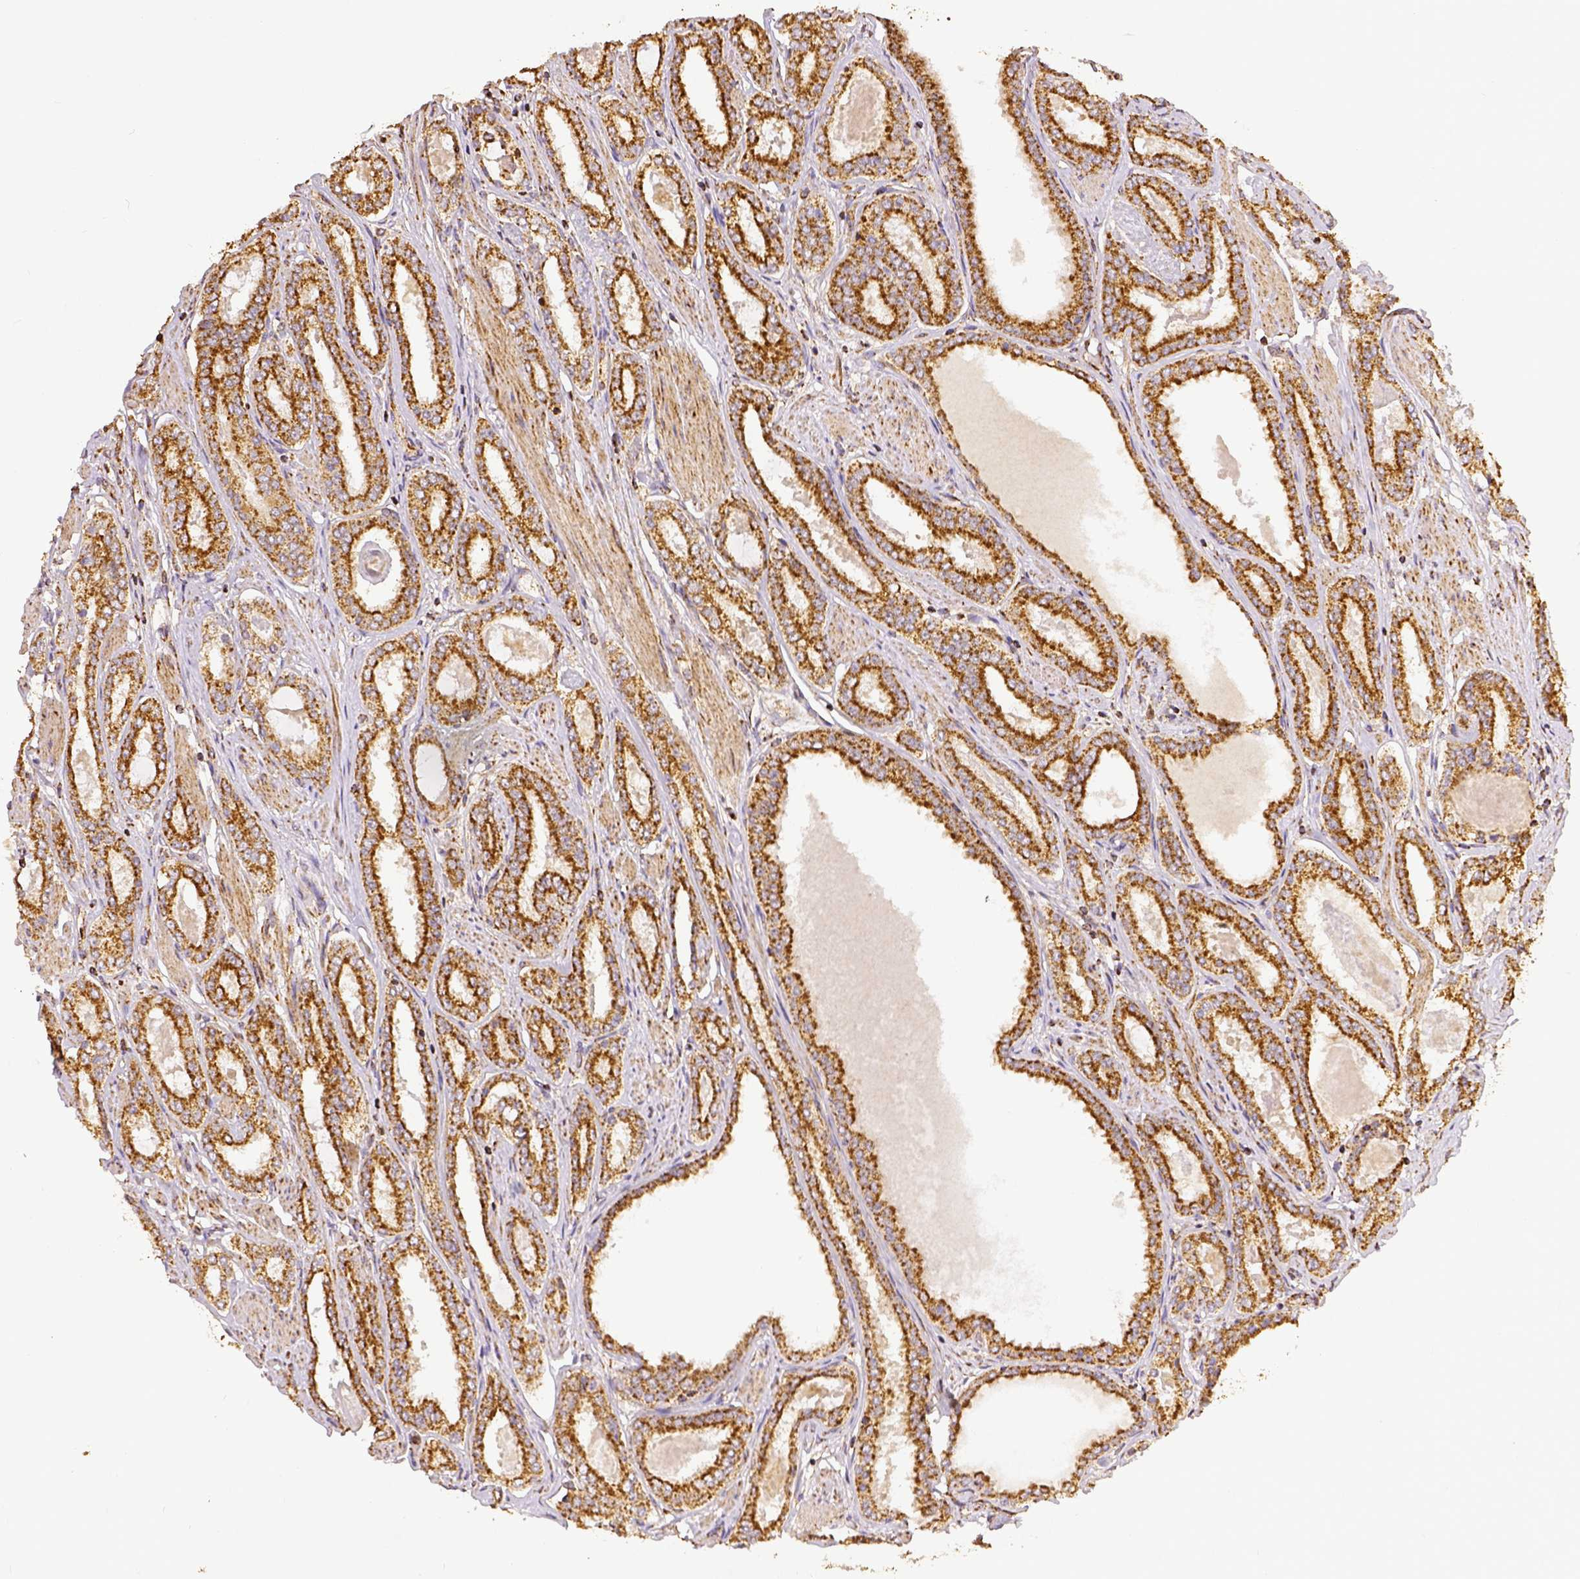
{"staining": {"intensity": "moderate", "quantity": ">75%", "location": "cytoplasmic/membranous"}, "tissue": "prostate cancer", "cell_type": "Tumor cells", "image_type": "cancer", "snomed": [{"axis": "morphology", "description": "Adenocarcinoma, High grade"}, {"axis": "topography", "description": "Prostate"}], "caption": "Immunohistochemical staining of adenocarcinoma (high-grade) (prostate) reveals medium levels of moderate cytoplasmic/membranous positivity in about >75% of tumor cells. (Brightfield microscopy of DAB IHC at high magnification).", "gene": "SDHB", "patient": {"sex": "male", "age": 63}}